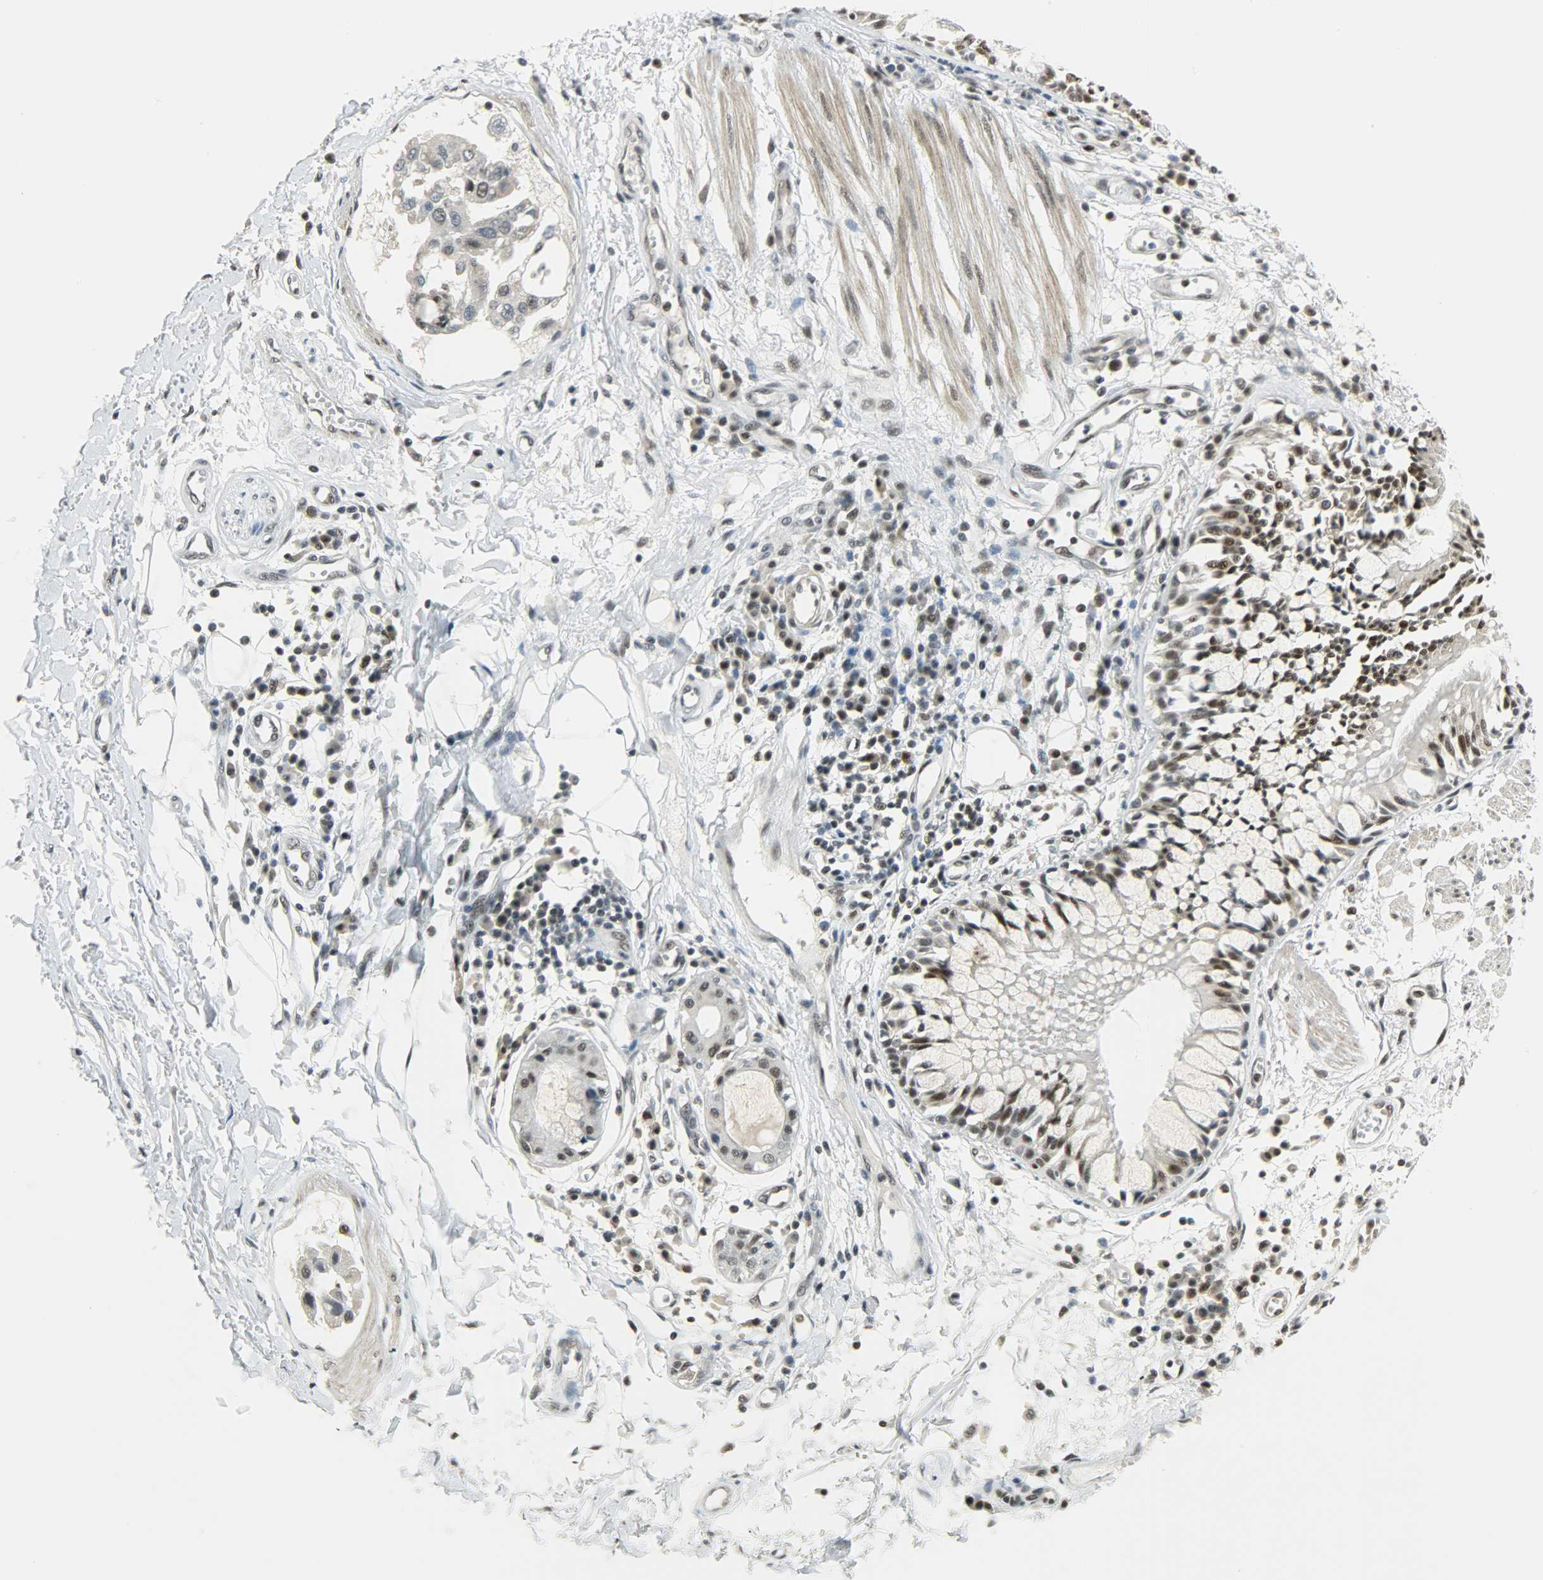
{"staining": {"intensity": "negative", "quantity": "none", "location": "none"}, "tissue": "adipose tissue", "cell_type": "Adipocytes", "image_type": "normal", "snomed": [{"axis": "morphology", "description": "Normal tissue, NOS"}, {"axis": "morphology", "description": "Adenocarcinoma, NOS"}, {"axis": "topography", "description": "Cartilage tissue"}, {"axis": "topography", "description": "Bronchus"}, {"axis": "topography", "description": "Lung"}], "caption": "Immunohistochemical staining of benign adipose tissue demonstrates no significant staining in adipocytes.", "gene": "SUGP1", "patient": {"sex": "female", "age": 67}}